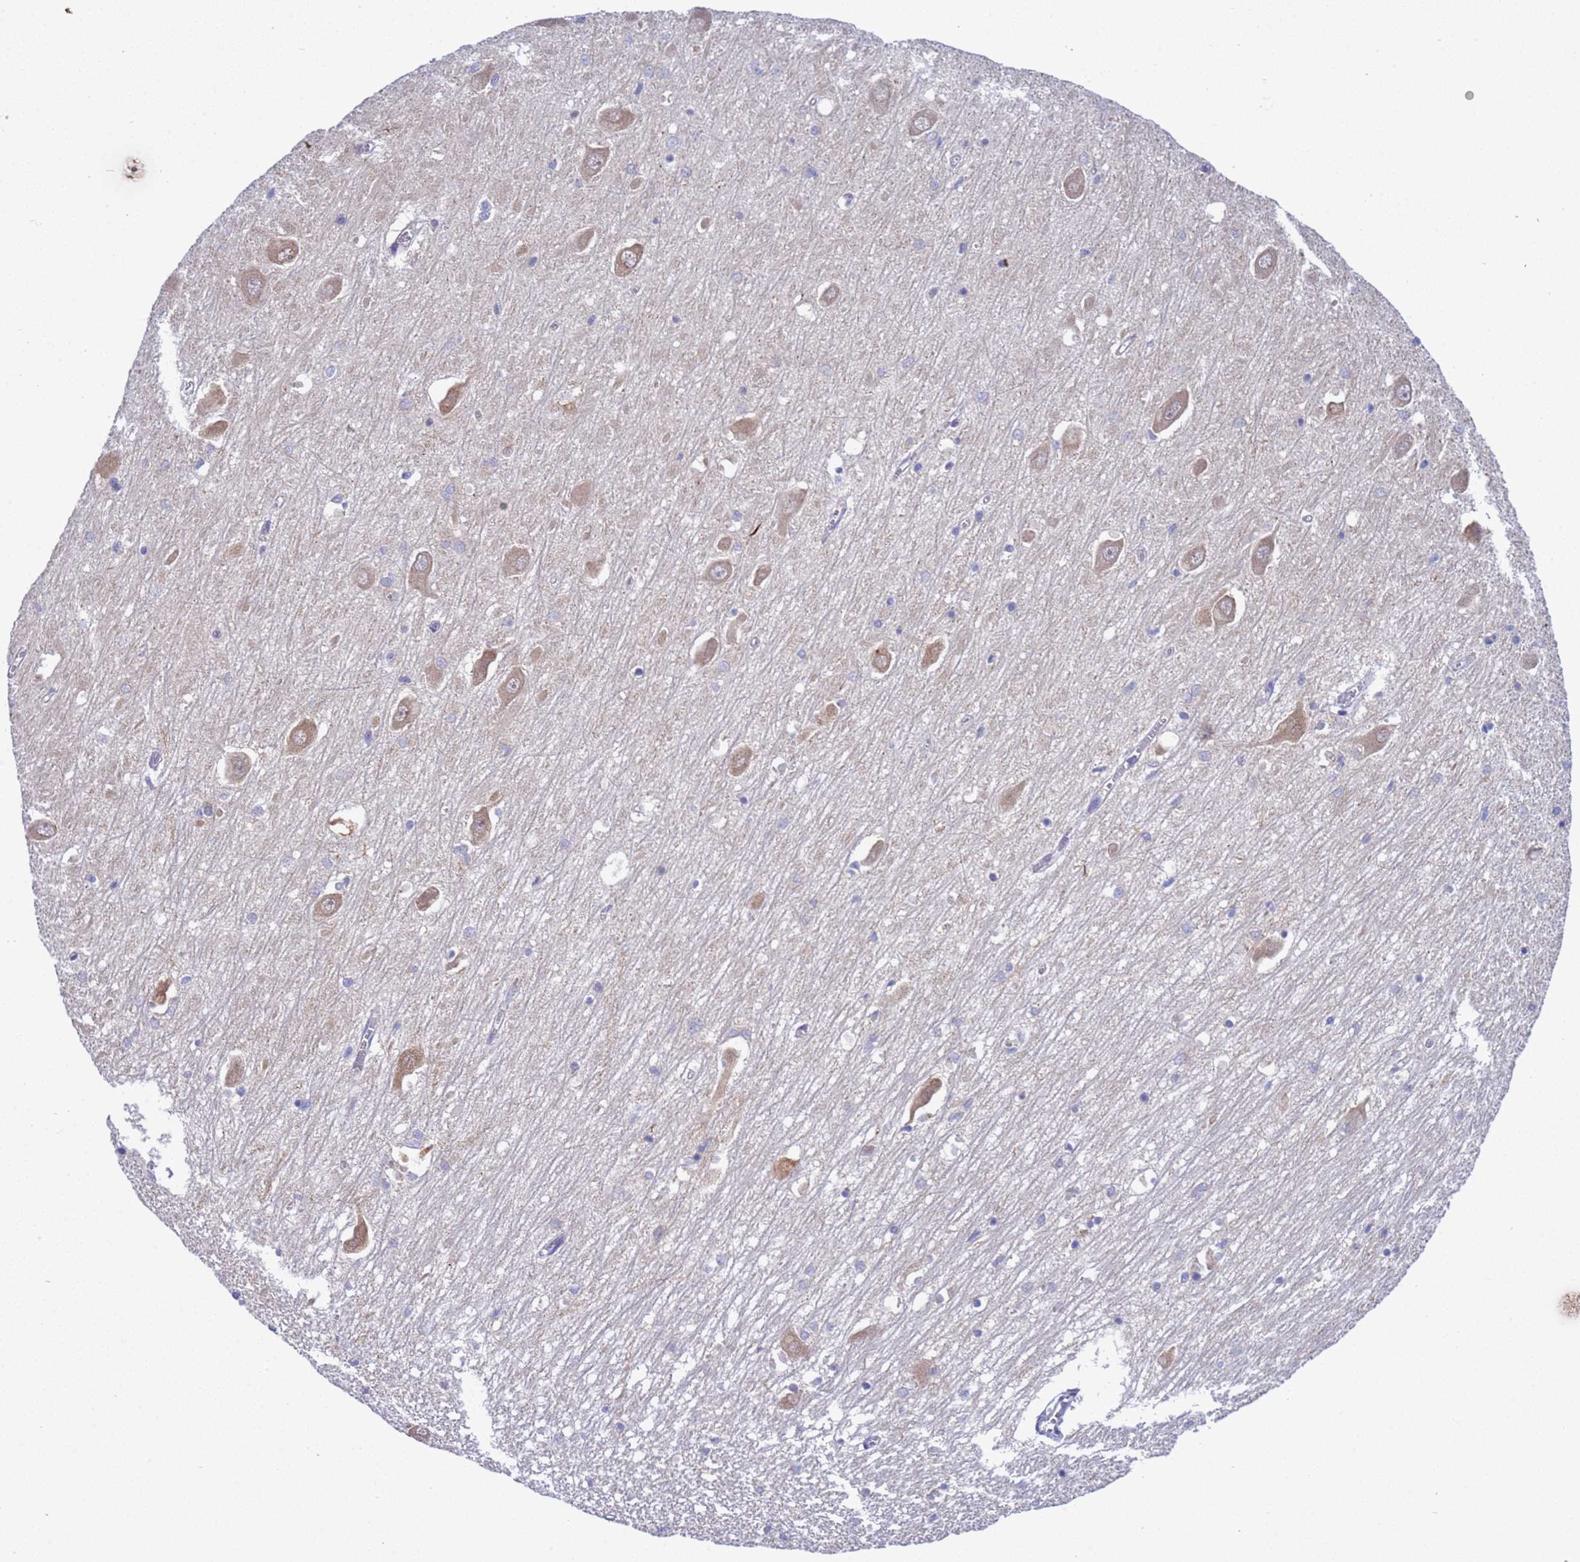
{"staining": {"intensity": "negative", "quantity": "none", "location": "none"}, "tissue": "hippocampus", "cell_type": "Glial cells", "image_type": "normal", "snomed": [{"axis": "morphology", "description": "Normal tissue, NOS"}, {"axis": "topography", "description": "Hippocampus"}], "caption": "Micrograph shows no protein staining in glial cells of unremarkable hippocampus. The staining was performed using DAB to visualize the protein expression in brown, while the nuclei were stained in blue with hematoxylin (Magnification: 20x).", "gene": "RC3H2", "patient": {"sex": "male", "age": 70}}